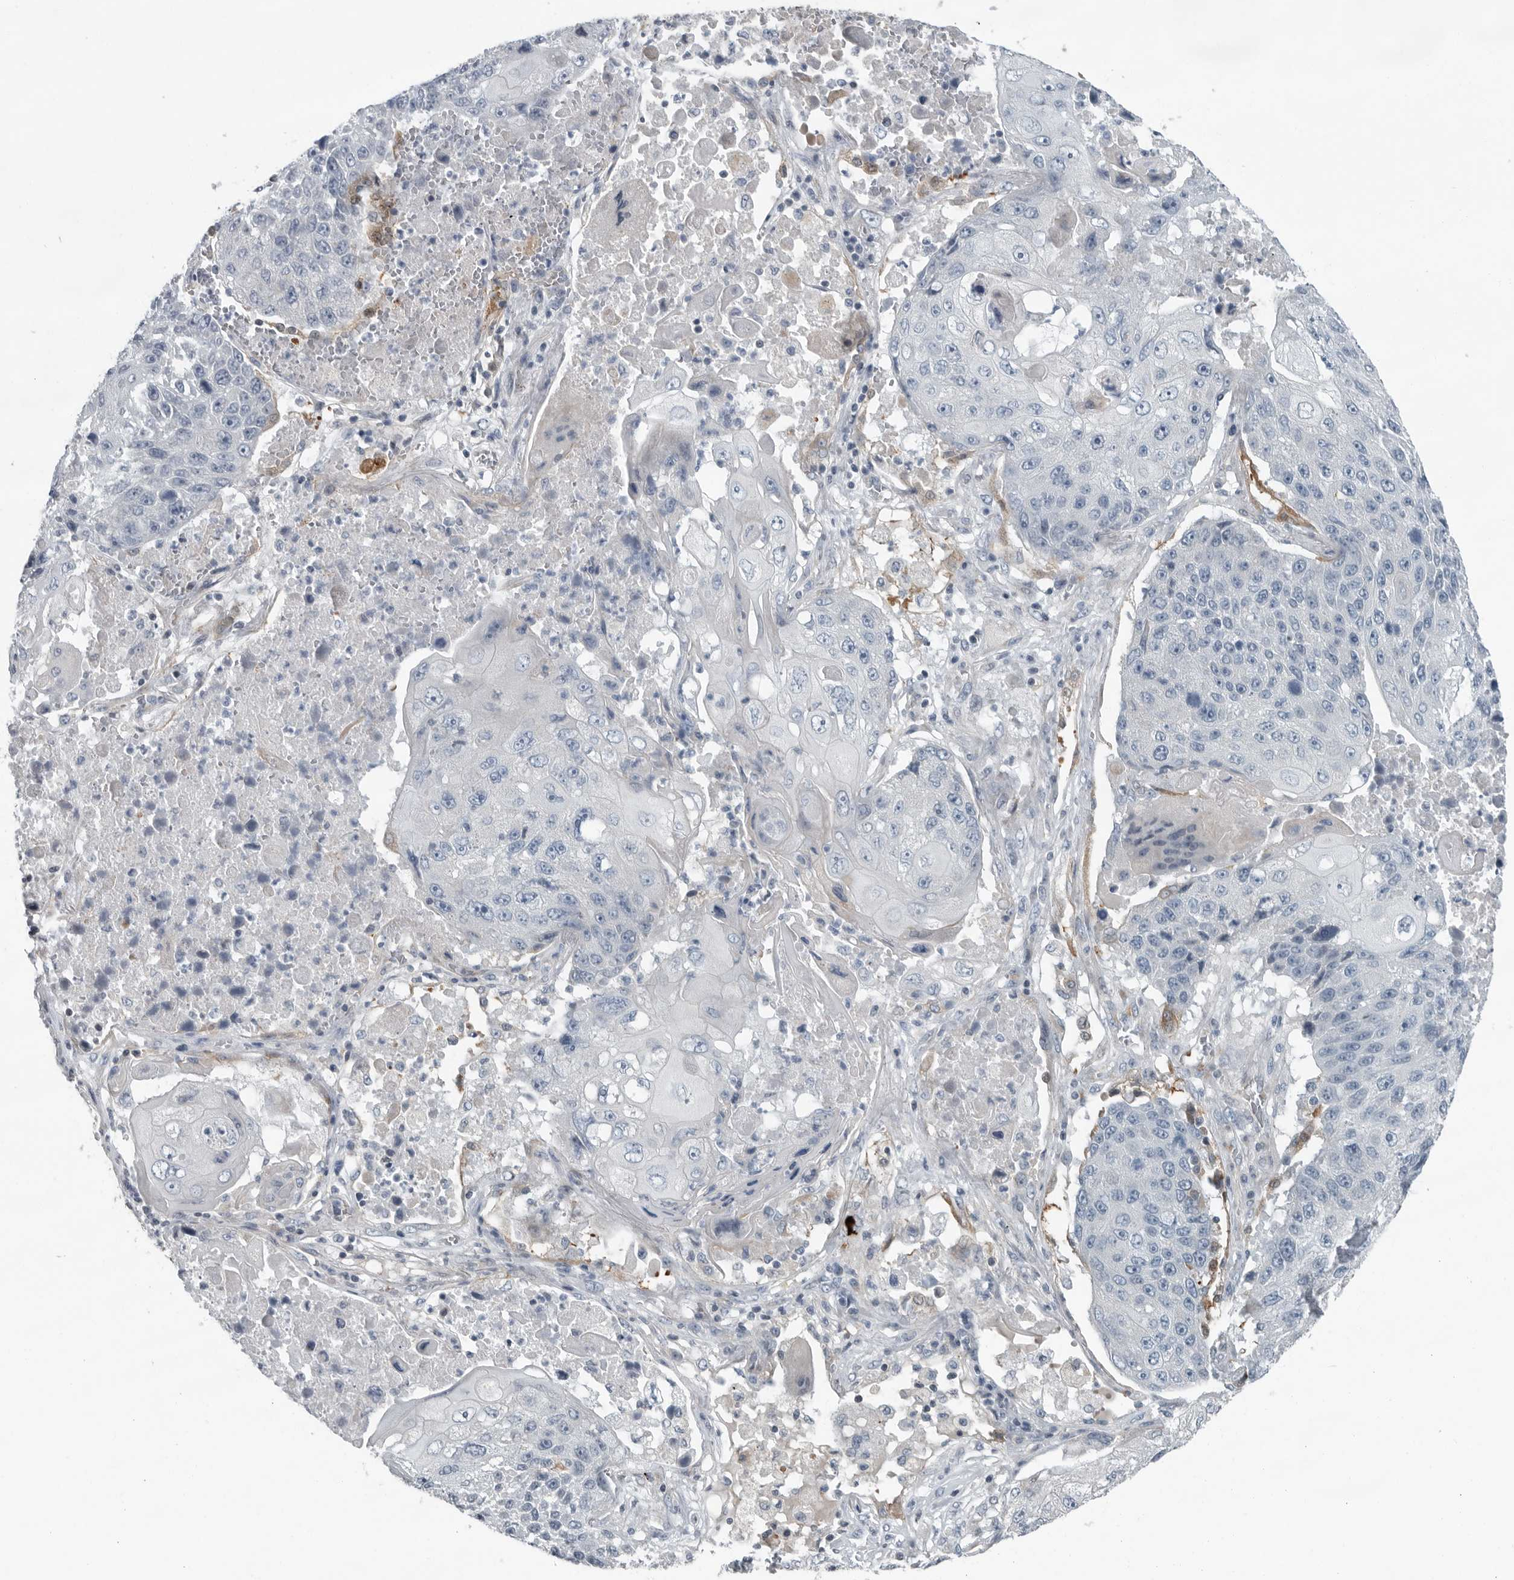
{"staining": {"intensity": "negative", "quantity": "none", "location": "none"}, "tissue": "lung cancer", "cell_type": "Tumor cells", "image_type": "cancer", "snomed": [{"axis": "morphology", "description": "Squamous cell carcinoma, NOS"}, {"axis": "topography", "description": "Lung"}], "caption": "Immunohistochemistry (IHC) histopathology image of human lung cancer (squamous cell carcinoma) stained for a protein (brown), which shows no positivity in tumor cells. (DAB immunohistochemistry visualized using brightfield microscopy, high magnification).", "gene": "MPP3", "patient": {"sex": "male", "age": 61}}